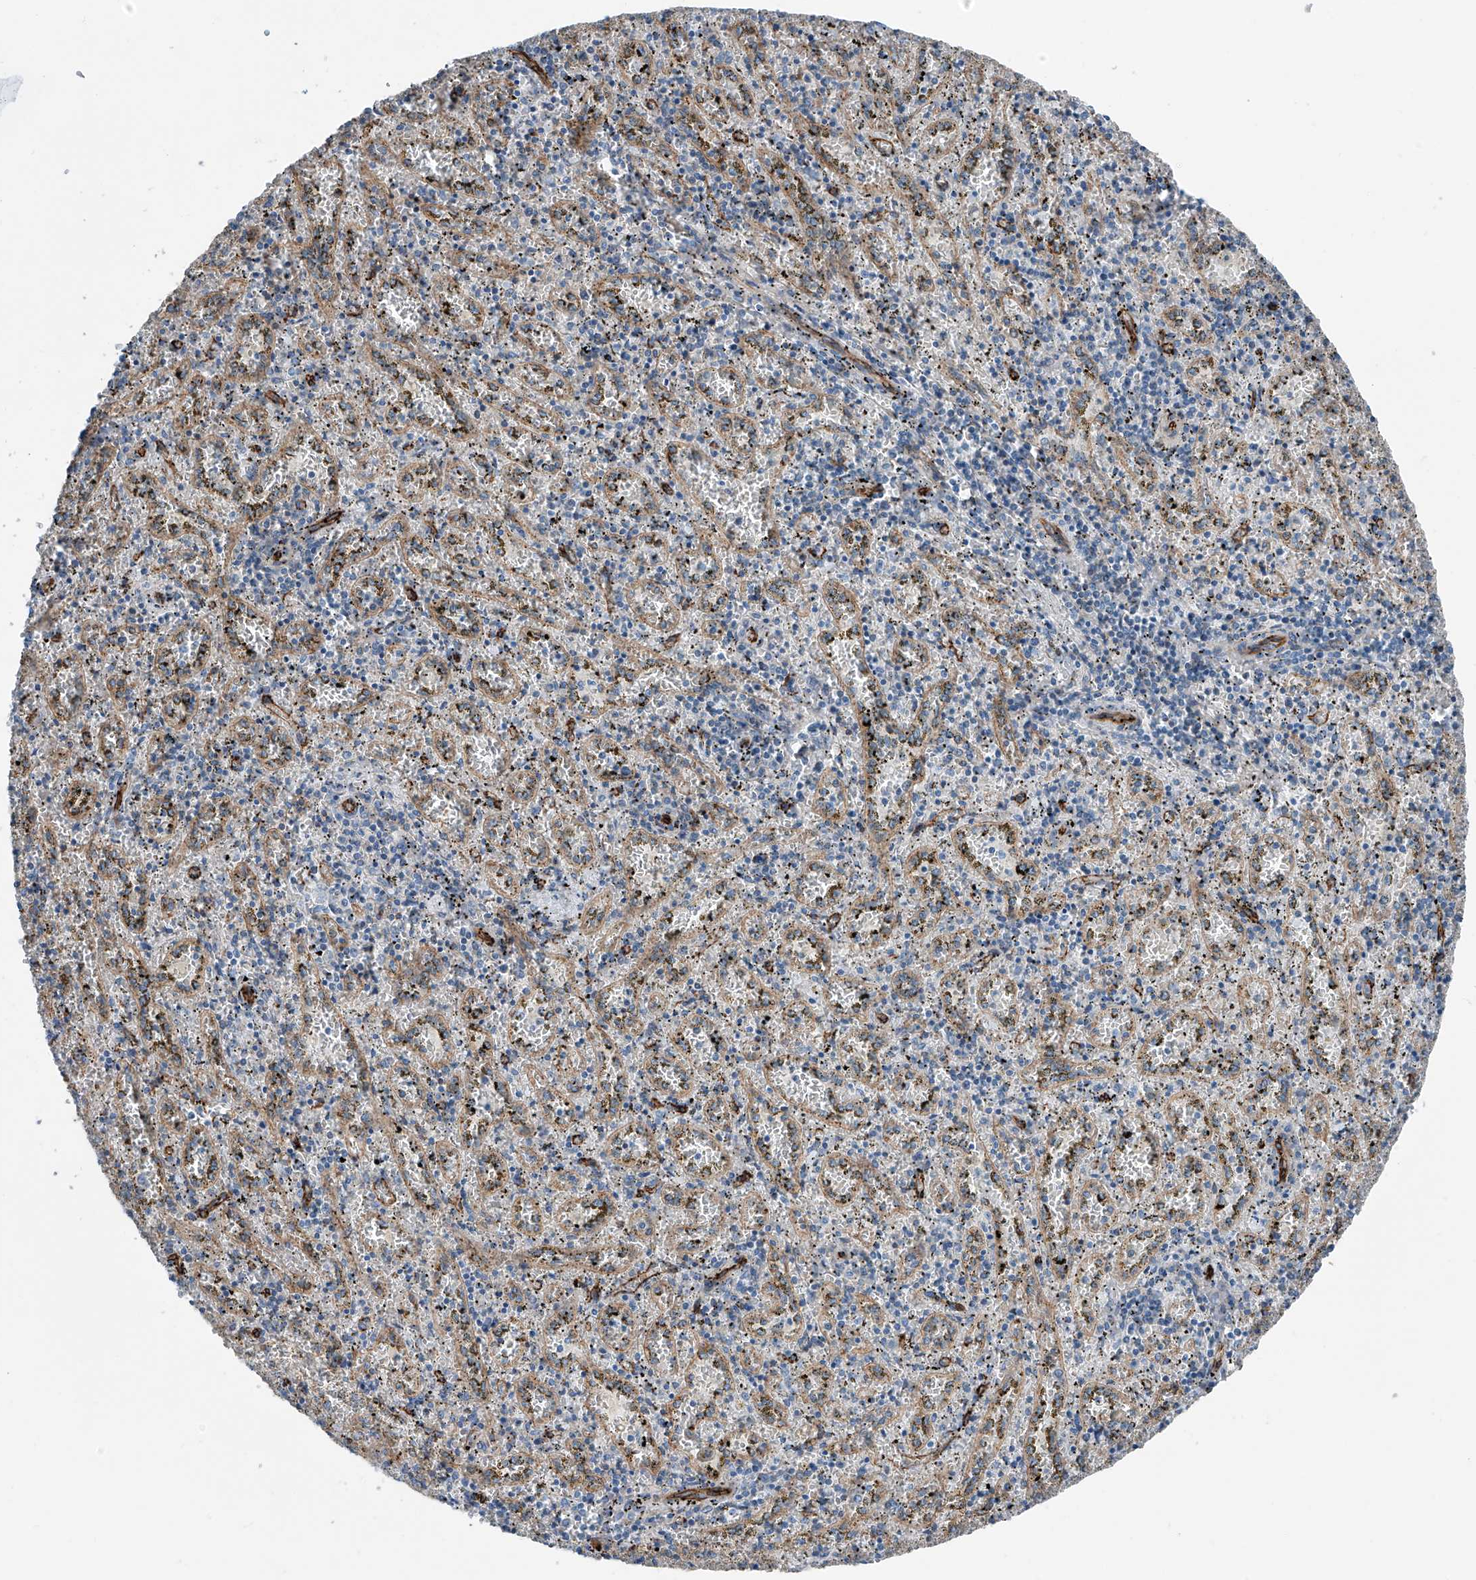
{"staining": {"intensity": "negative", "quantity": "none", "location": "none"}, "tissue": "spleen", "cell_type": "Cells in red pulp", "image_type": "normal", "snomed": [{"axis": "morphology", "description": "Normal tissue, NOS"}, {"axis": "topography", "description": "Spleen"}], "caption": "Cells in red pulp are negative for protein expression in unremarkable human spleen. (DAB (3,3'-diaminobenzidine) immunohistochemistry with hematoxylin counter stain).", "gene": "THEMIS2", "patient": {"sex": "male", "age": 11}}